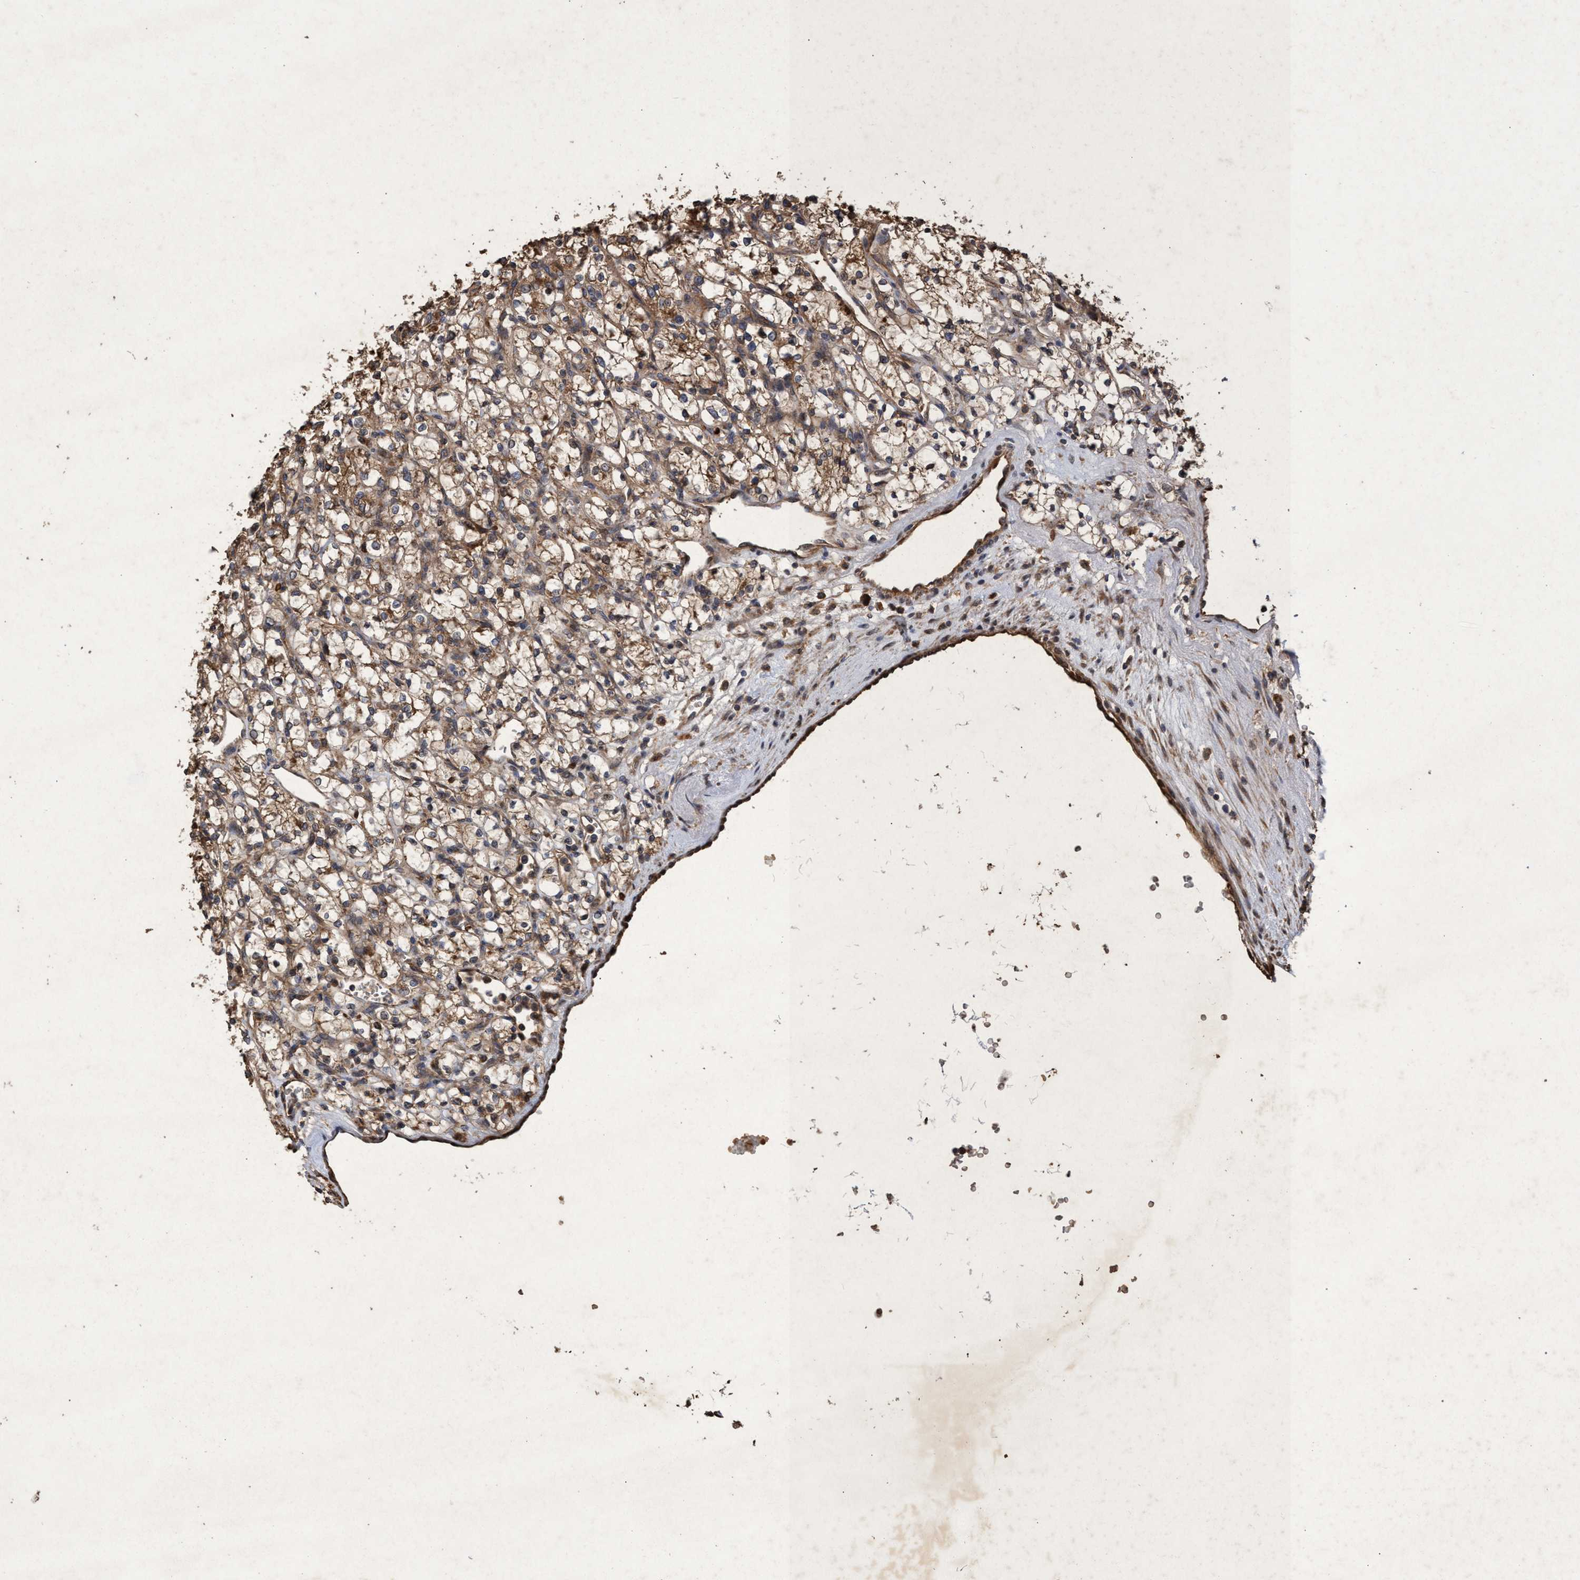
{"staining": {"intensity": "moderate", "quantity": ">75%", "location": "cytoplasmic/membranous"}, "tissue": "renal cancer", "cell_type": "Tumor cells", "image_type": "cancer", "snomed": [{"axis": "morphology", "description": "Adenocarcinoma, NOS"}, {"axis": "topography", "description": "Kidney"}], "caption": "About >75% of tumor cells in human adenocarcinoma (renal) reveal moderate cytoplasmic/membranous protein staining as visualized by brown immunohistochemical staining.", "gene": "CHMP6", "patient": {"sex": "female", "age": 69}}